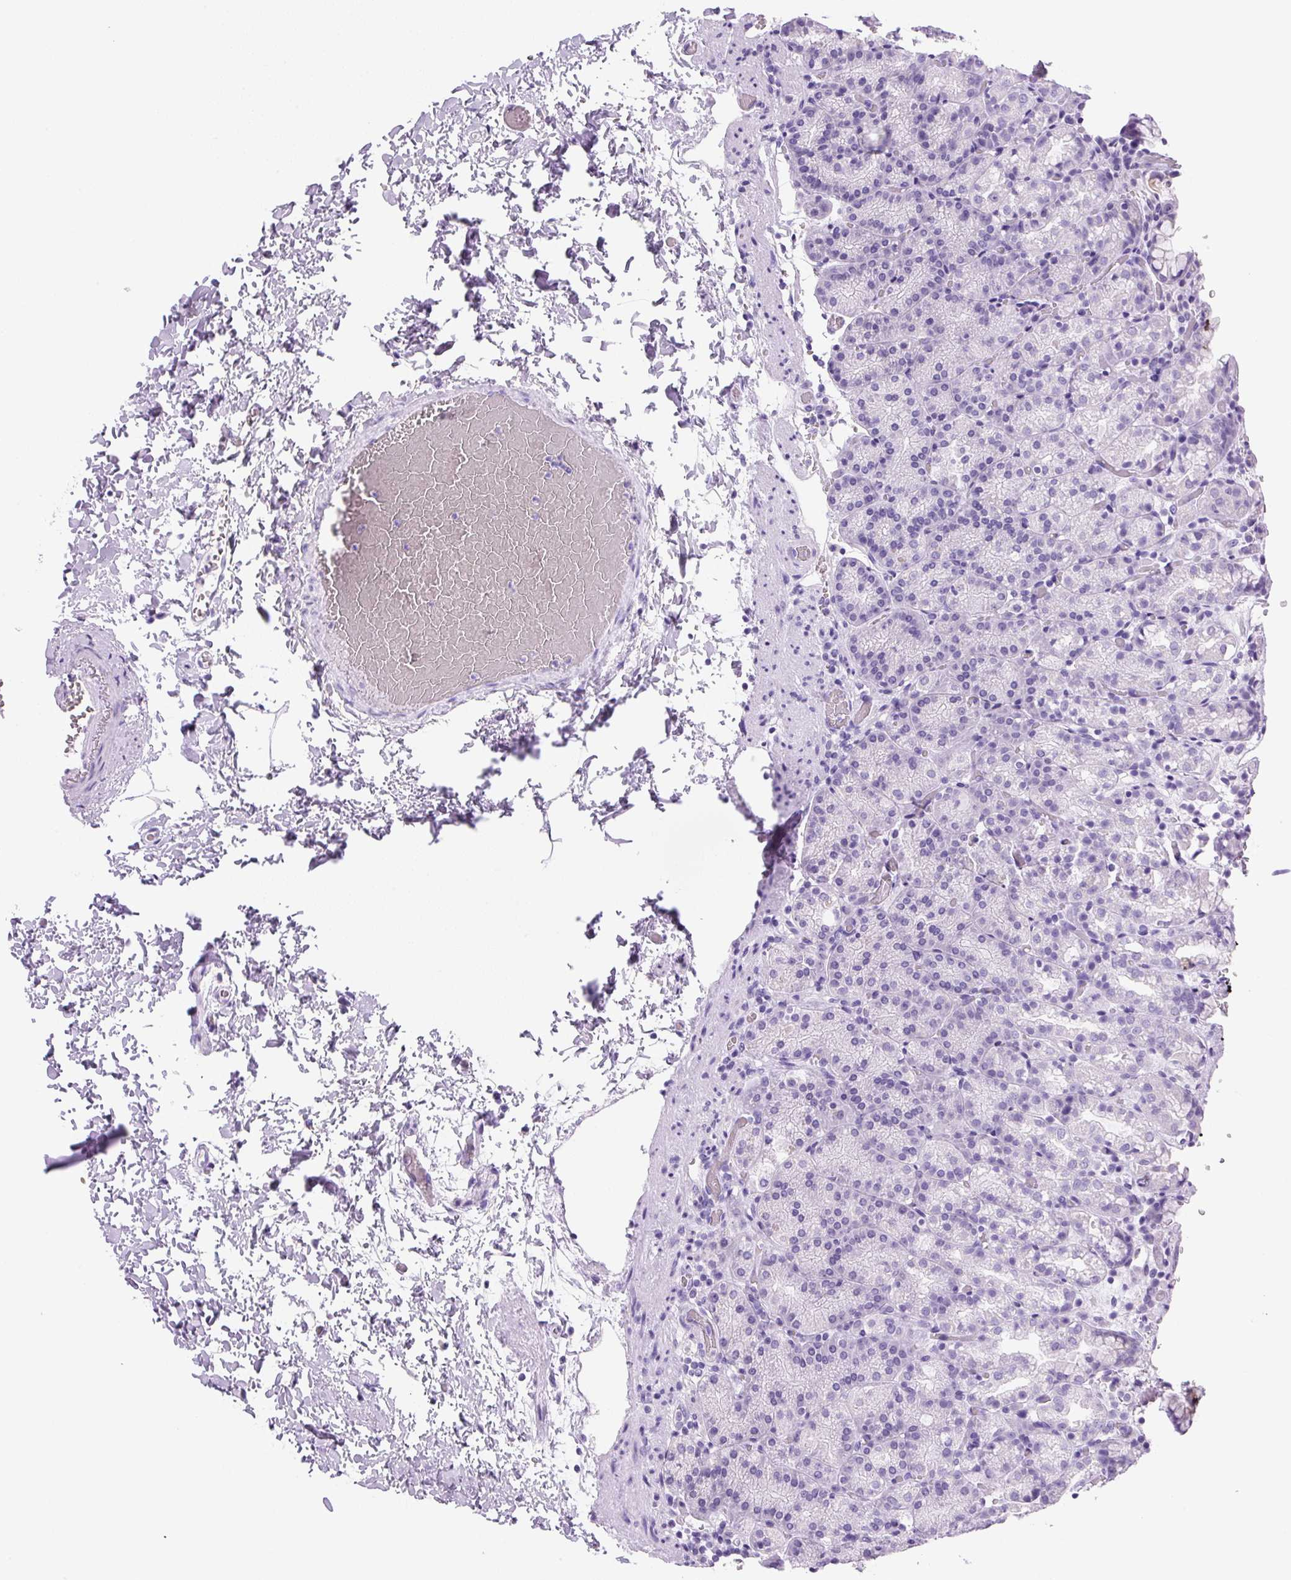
{"staining": {"intensity": "strong", "quantity": "<25%", "location": "cytoplasmic/membranous"}, "tissue": "stomach", "cell_type": "Glandular cells", "image_type": "normal", "snomed": [{"axis": "morphology", "description": "Normal tissue, NOS"}, {"axis": "topography", "description": "Stomach, upper"}], "caption": "A medium amount of strong cytoplasmic/membranous positivity is appreciated in approximately <25% of glandular cells in unremarkable stomach.", "gene": "PRRT1", "patient": {"sex": "female", "age": 81}}